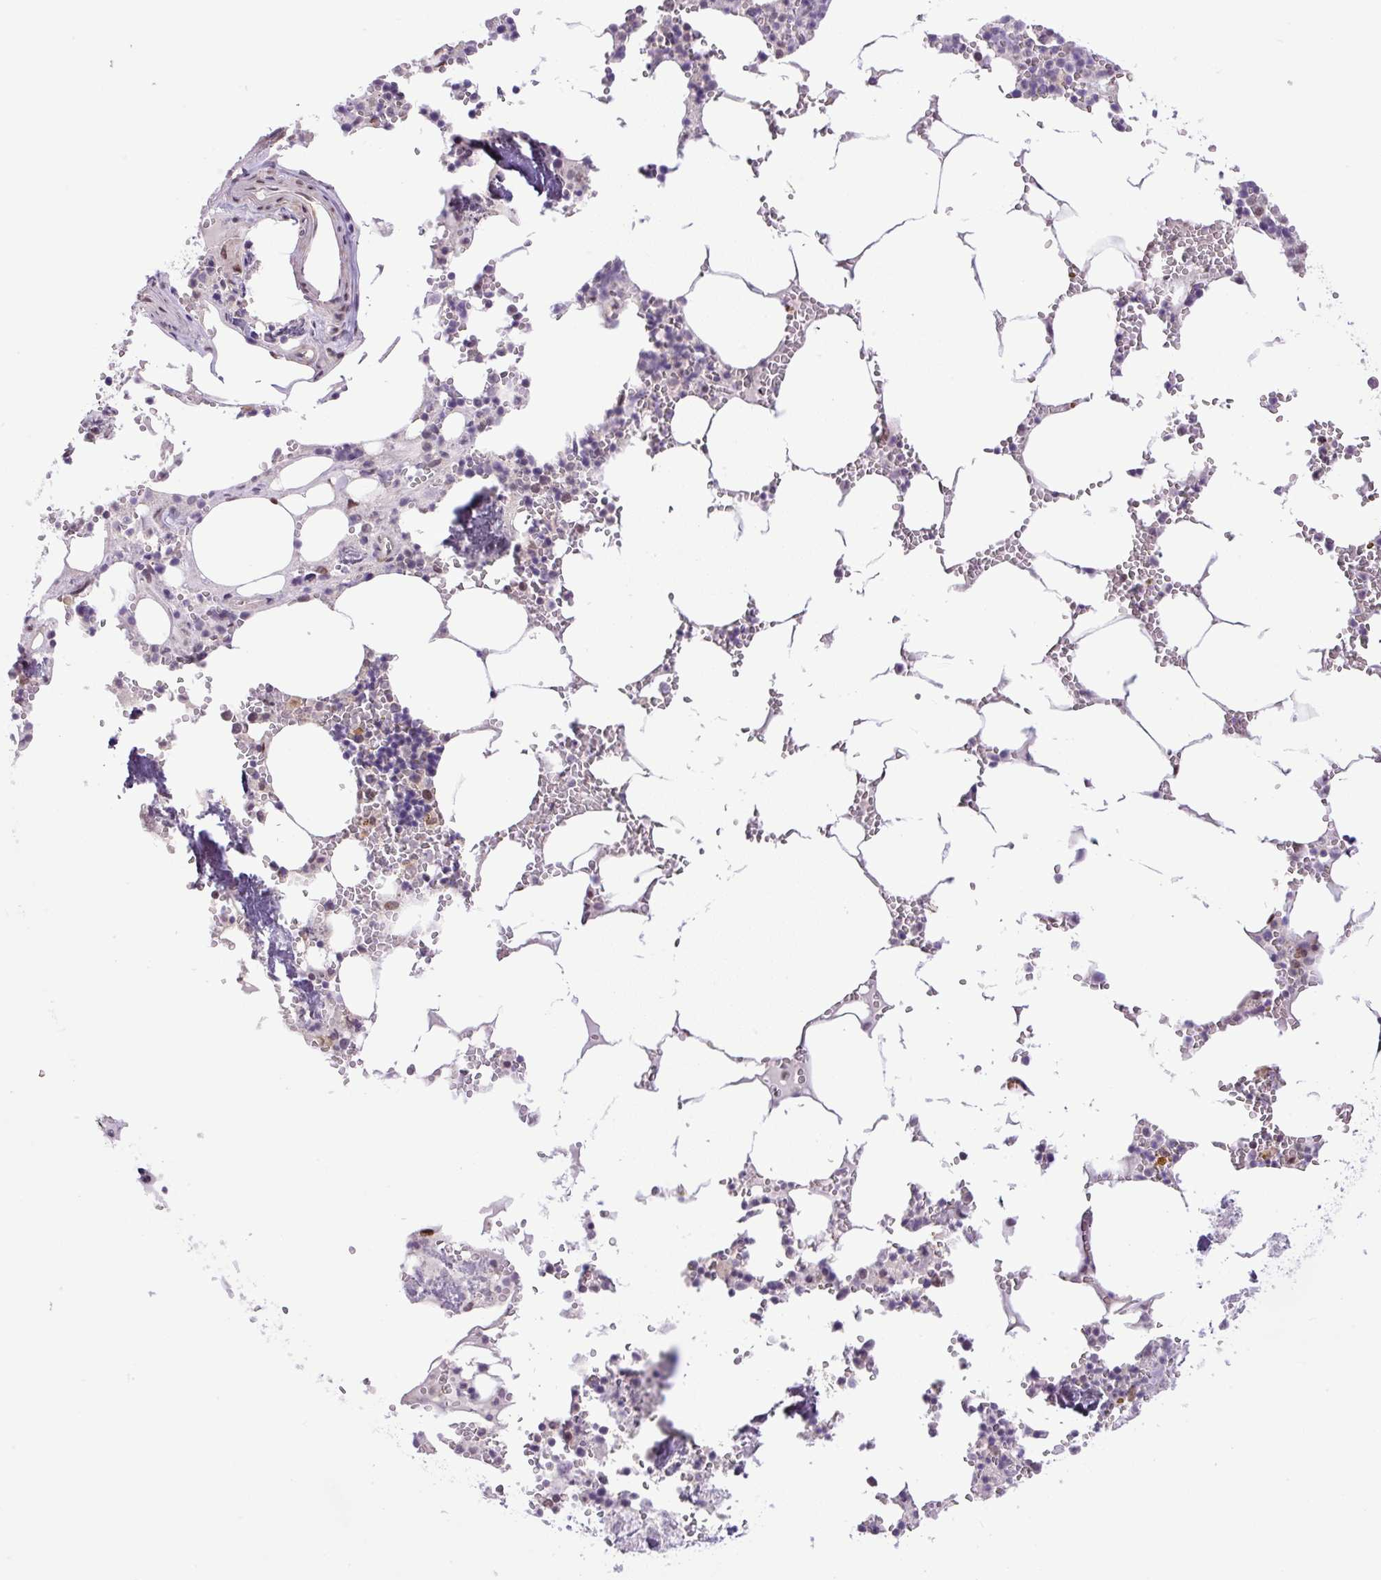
{"staining": {"intensity": "weak", "quantity": "<25%", "location": "nuclear"}, "tissue": "bone marrow", "cell_type": "Hematopoietic cells", "image_type": "normal", "snomed": [{"axis": "morphology", "description": "Normal tissue, NOS"}, {"axis": "topography", "description": "Bone marrow"}], "caption": "Immunohistochemistry of unremarkable human bone marrow displays no expression in hematopoietic cells. Nuclei are stained in blue.", "gene": "KPNA1", "patient": {"sex": "male", "age": 54}}